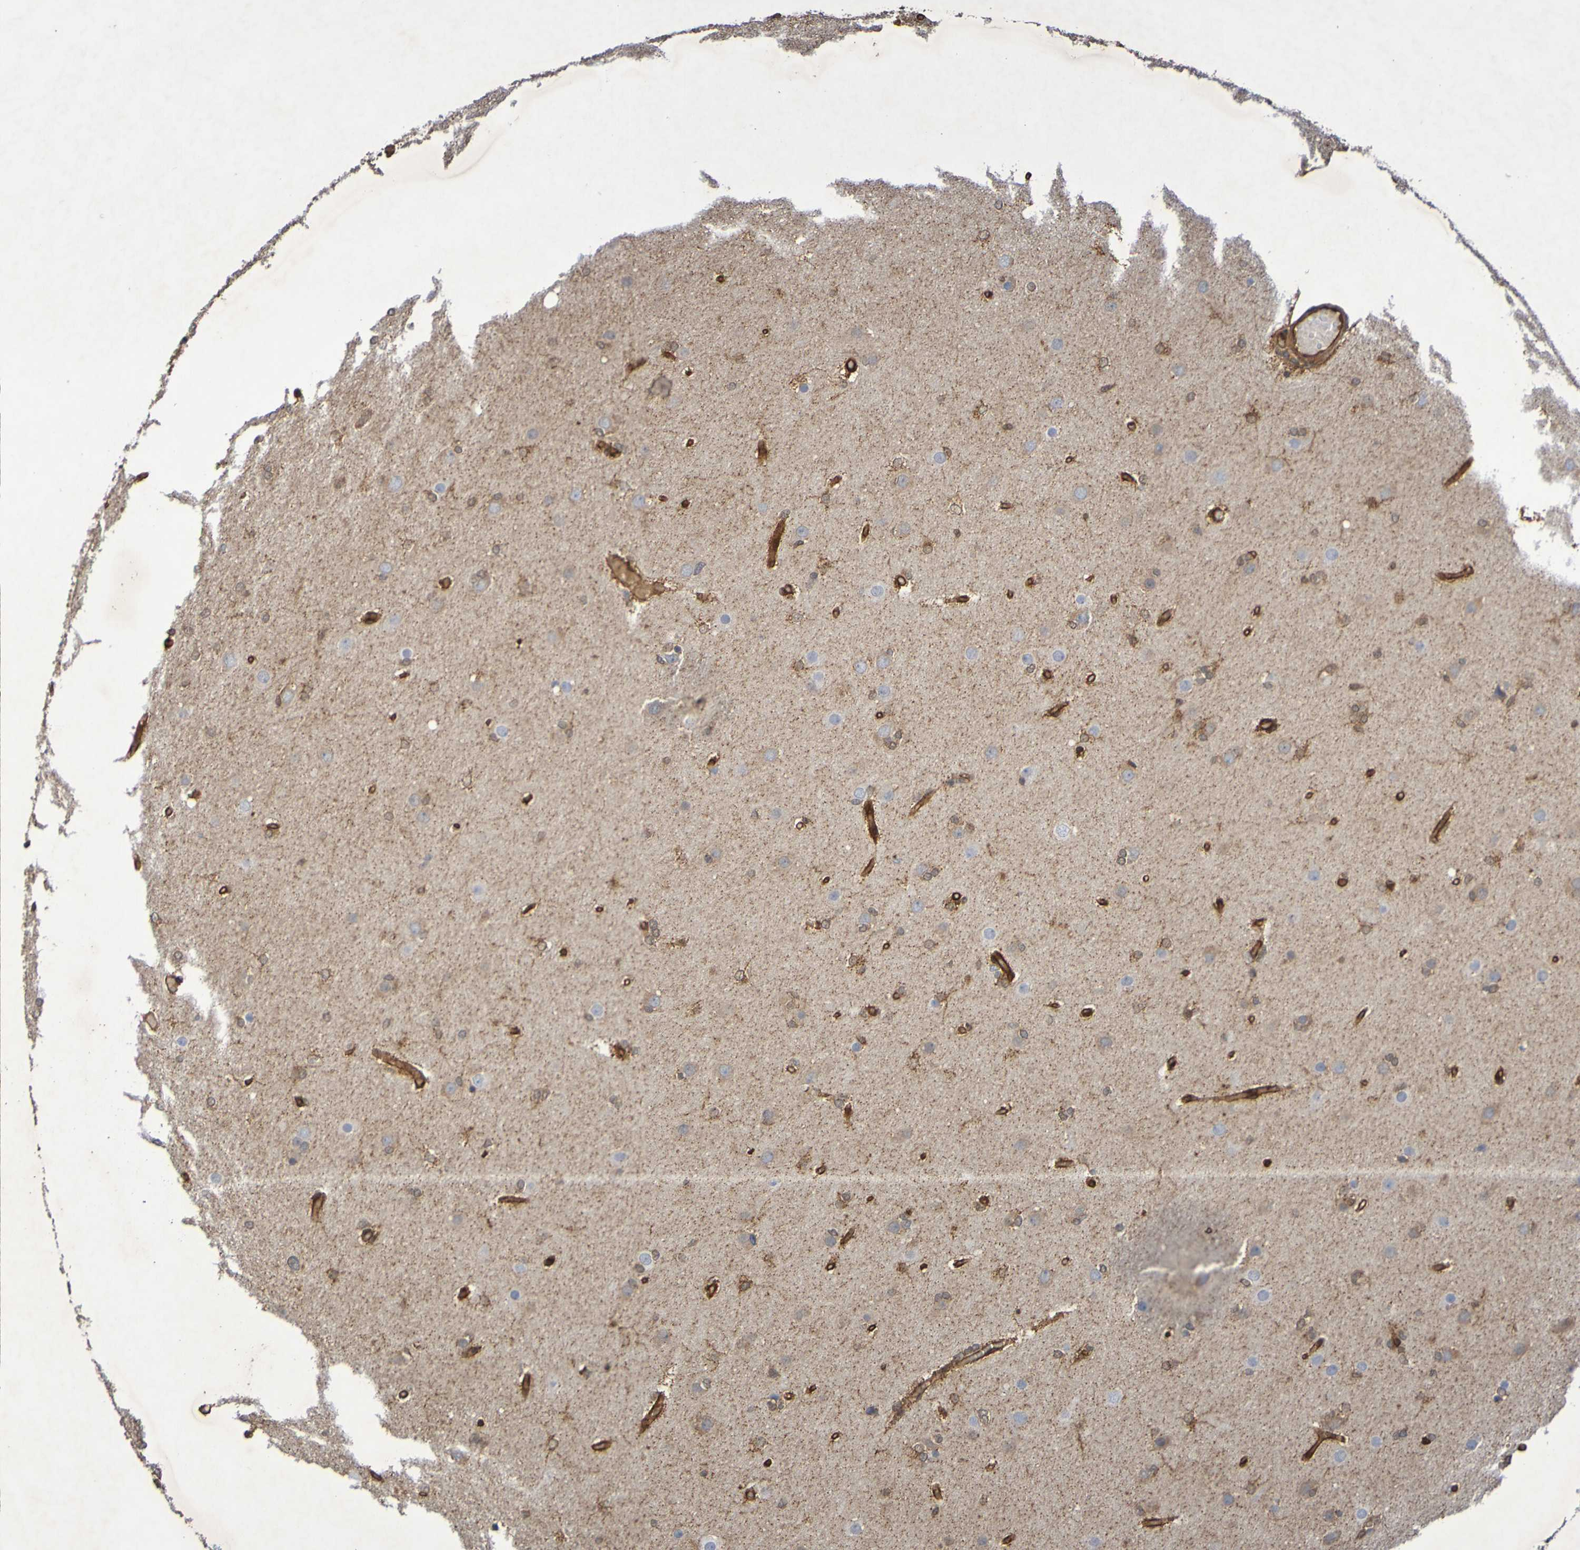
{"staining": {"intensity": "moderate", "quantity": "25%-75%", "location": "cytoplasmic/membranous"}, "tissue": "glioma", "cell_type": "Tumor cells", "image_type": "cancer", "snomed": [{"axis": "morphology", "description": "Glioma, malignant, High grade"}, {"axis": "topography", "description": "Cerebral cortex"}], "caption": "Moderate cytoplasmic/membranous protein staining is present in approximately 25%-75% of tumor cells in glioma. (brown staining indicates protein expression, while blue staining denotes nuclei).", "gene": "SERPINB6", "patient": {"sex": "female", "age": 36}}